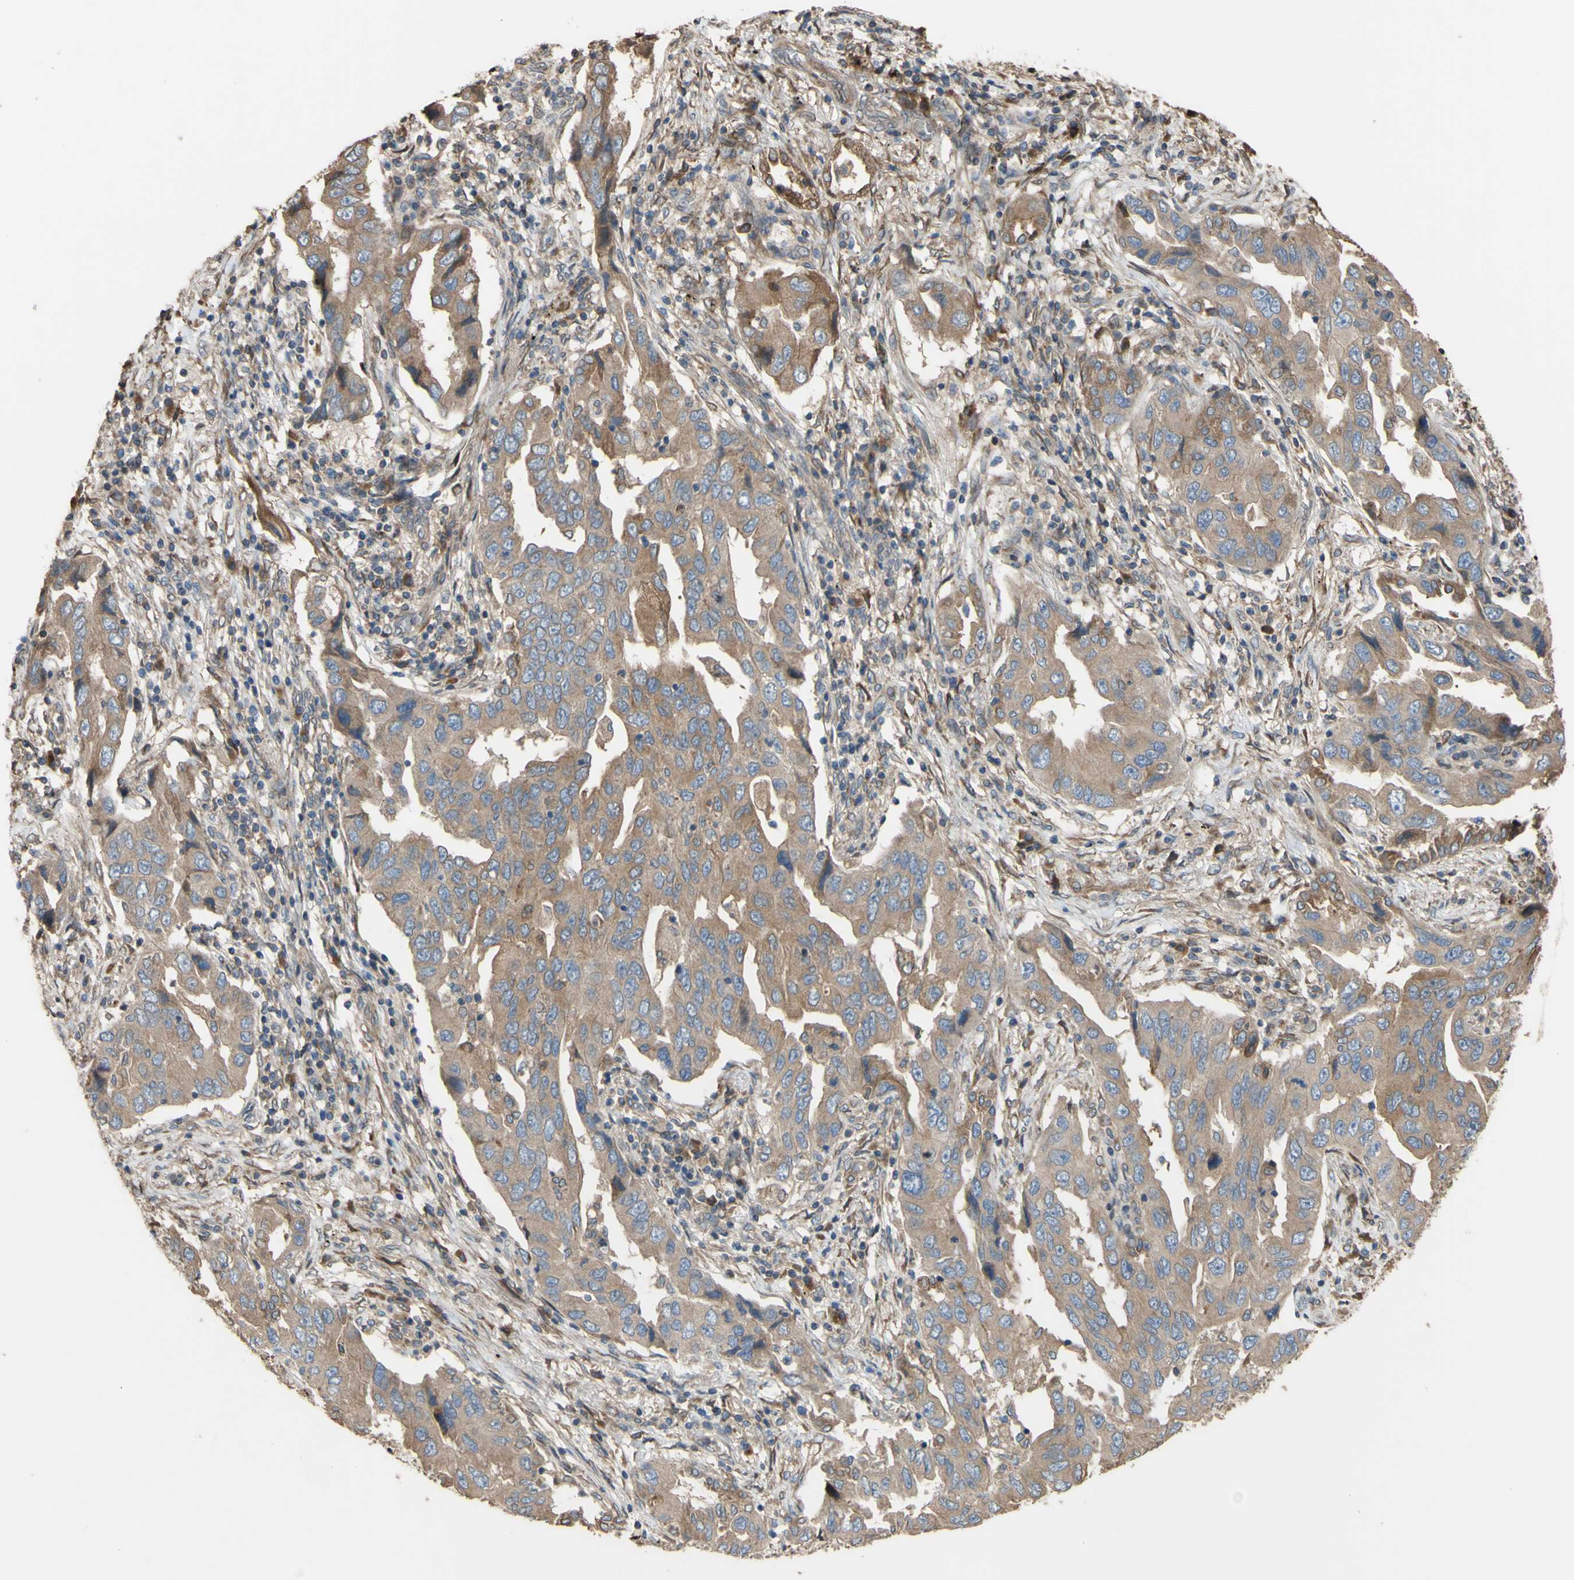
{"staining": {"intensity": "moderate", "quantity": ">75%", "location": "cytoplasmic/membranous"}, "tissue": "lung cancer", "cell_type": "Tumor cells", "image_type": "cancer", "snomed": [{"axis": "morphology", "description": "Adenocarcinoma, NOS"}, {"axis": "topography", "description": "Lung"}], "caption": "Immunohistochemical staining of human adenocarcinoma (lung) reveals medium levels of moderate cytoplasmic/membranous protein positivity in about >75% of tumor cells.", "gene": "NECTIN3", "patient": {"sex": "female", "age": 65}}